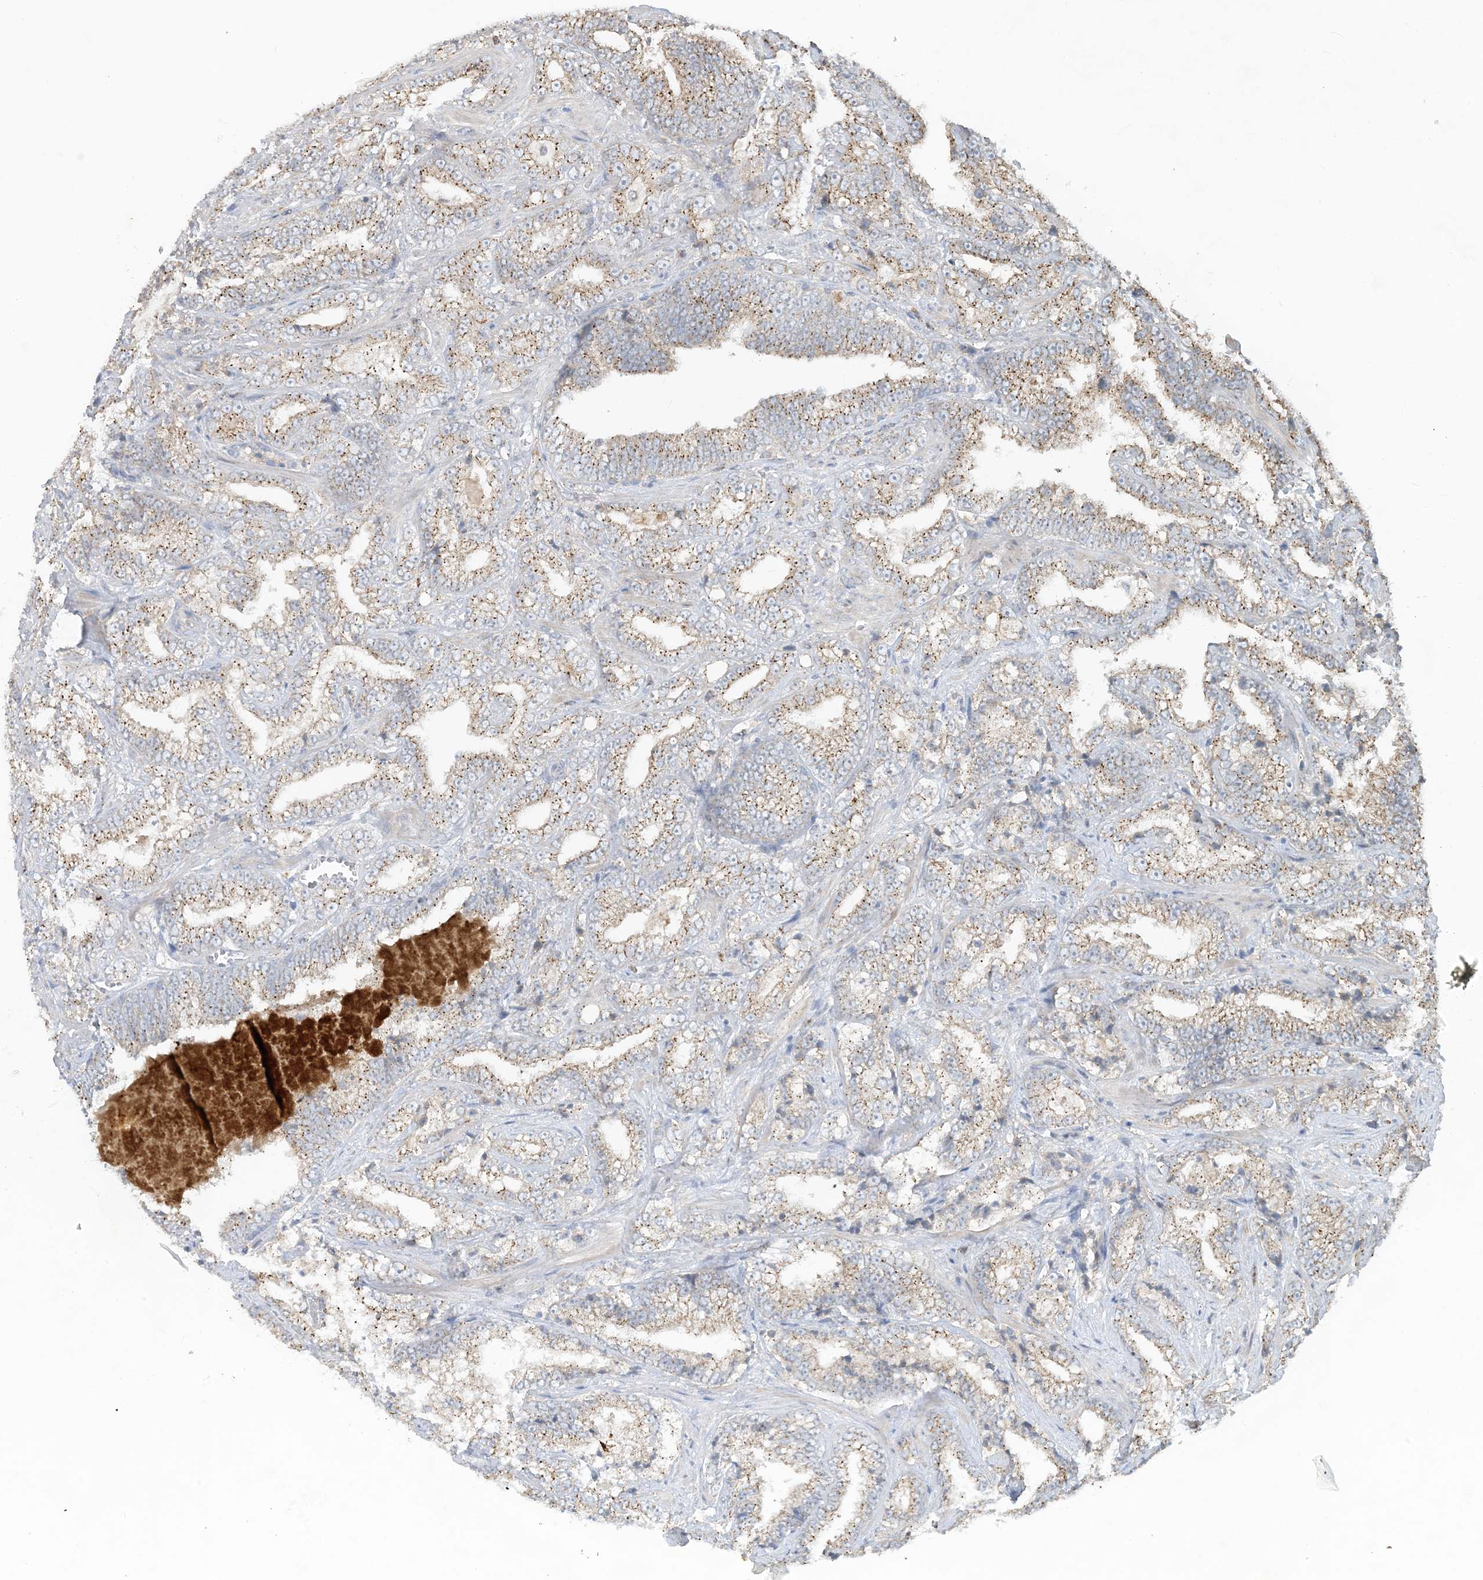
{"staining": {"intensity": "moderate", "quantity": ">75%", "location": "cytoplasmic/membranous"}, "tissue": "prostate cancer", "cell_type": "Tumor cells", "image_type": "cancer", "snomed": [{"axis": "morphology", "description": "Adenocarcinoma, High grade"}, {"axis": "topography", "description": "Prostate and seminal vesicle, NOS"}], "caption": "Moderate cytoplasmic/membranous expression for a protein is identified in approximately >75% of tumor cells of prostate cancer (adenocarcinoma (high-grade)) using immunohistochemistry.", "gene": "CCDC14", "patient": {"sex": "male", "age": 67}}